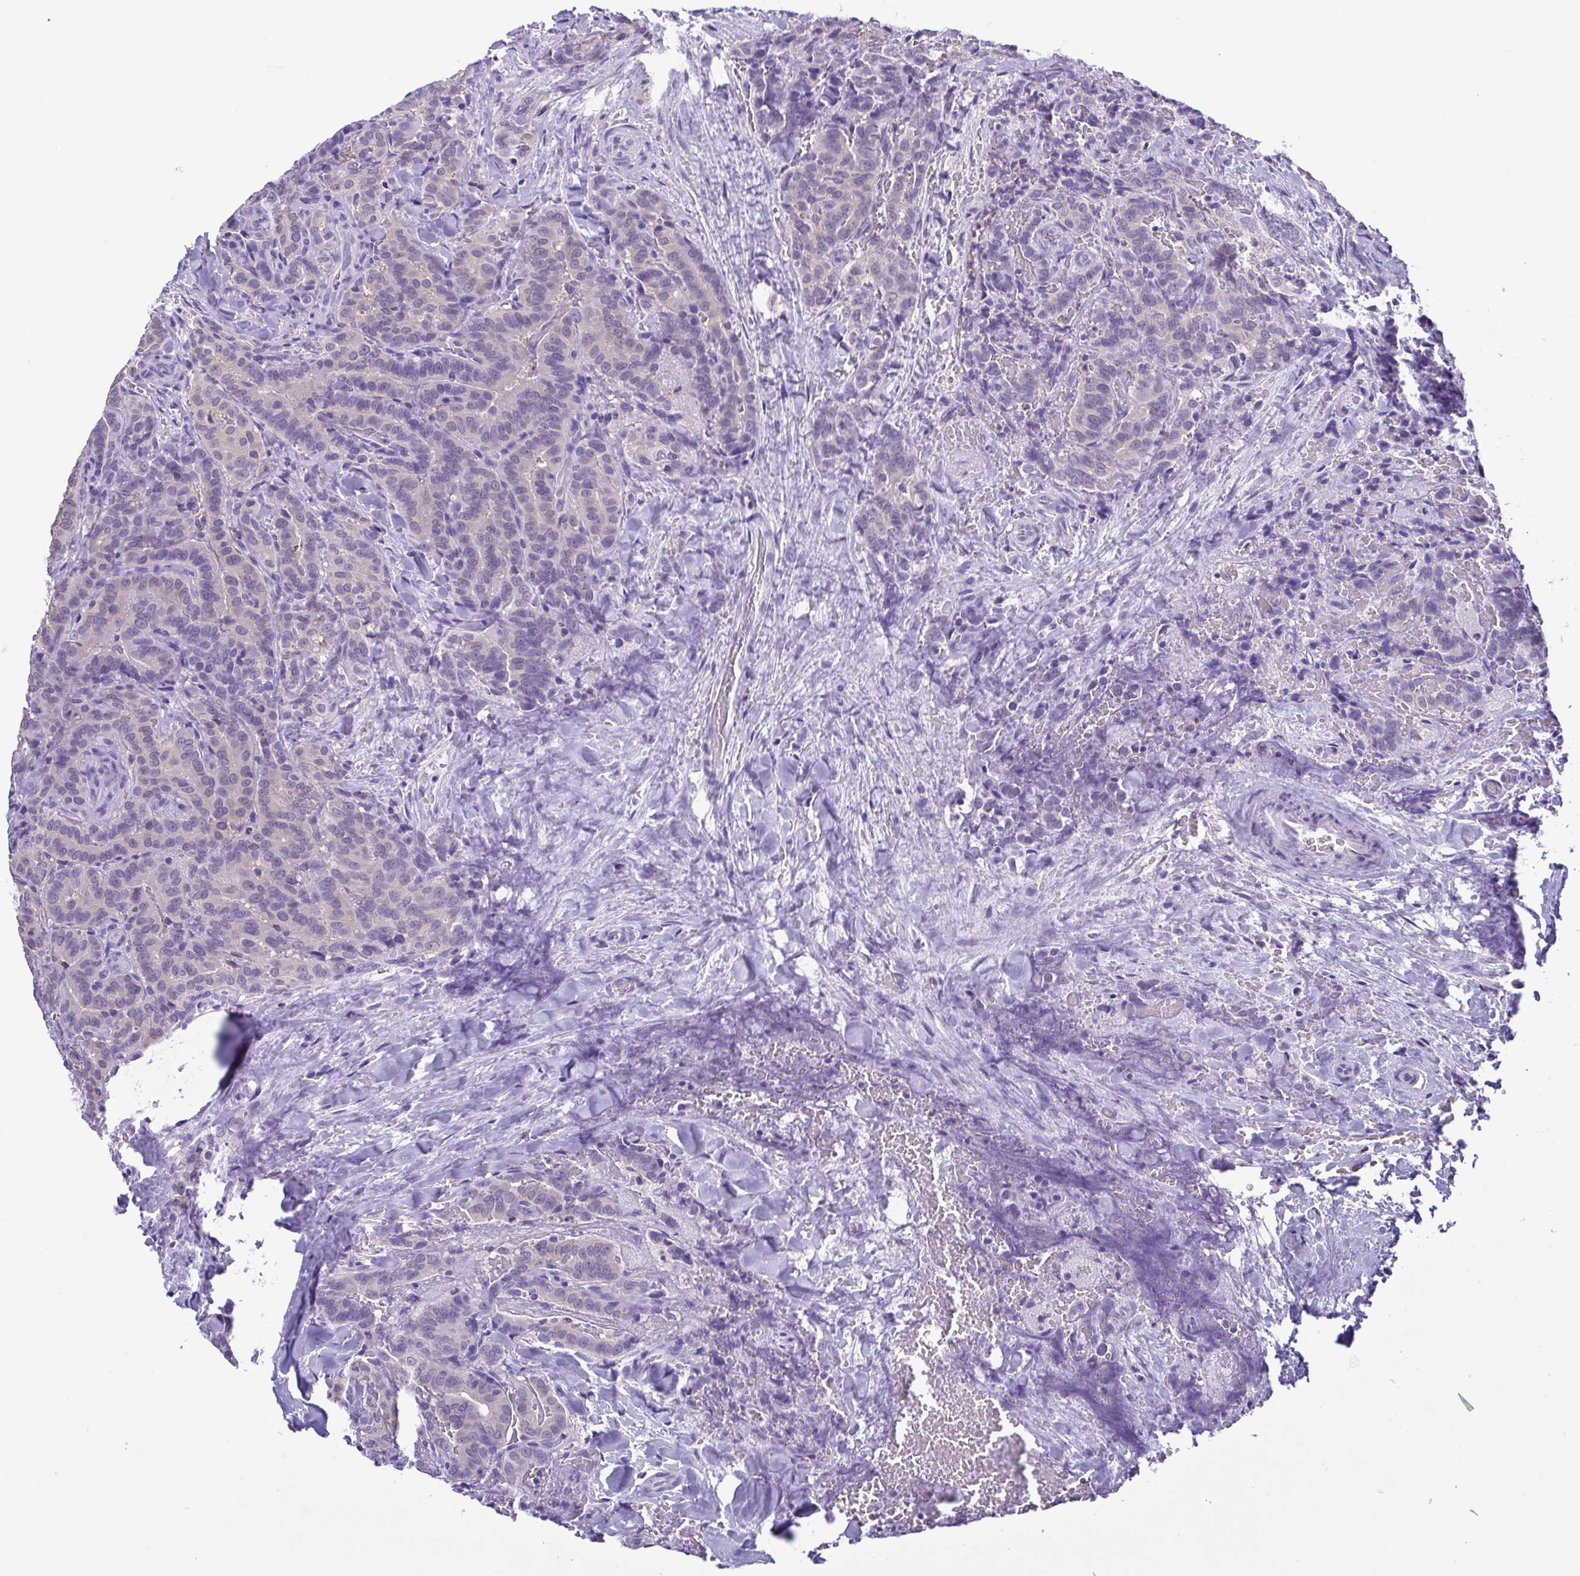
{"staining": {"intensity": "negative", "quantity": "none", "location": "none"}, "tissue": "thyroid cancer", "cell_type": "Tumor cells", "image_type": "cancer", "snomed": [{"axis": "morphology", "description": "Papillary adenocarcinoma, NOS"}, {"axis": "topography", "description": "Thyroid gland"}], "caption": "Thyroid papillary adenocarcinoma was stained to show a protein in brown. There is no significant positivity in tumor cells. (Immunohistochemistry, brightfield microscopy, high magnification).", "gene": "LDHC", "patient": {"sex": "male", "age": 61}}